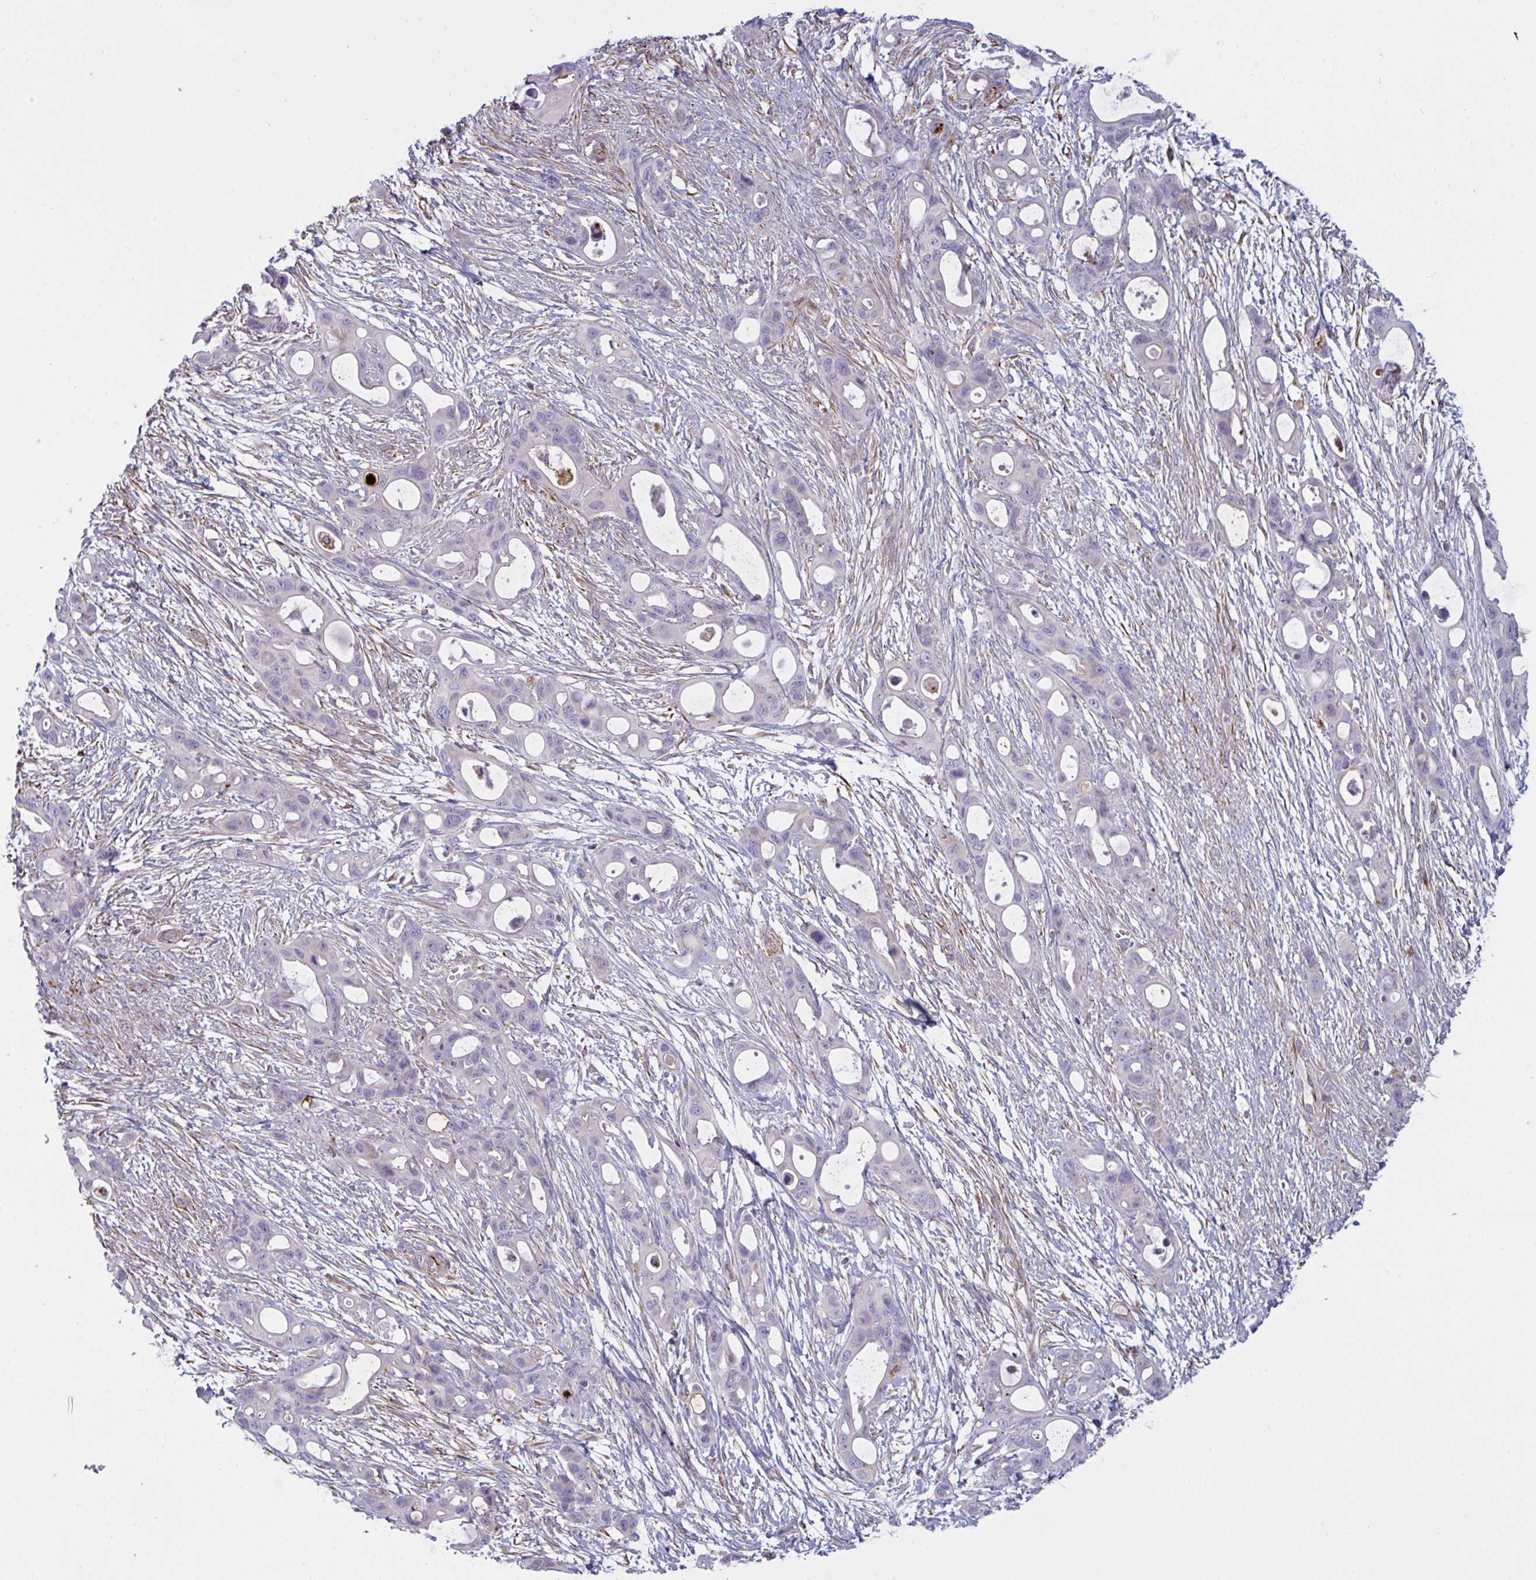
{"staining": {"intensity": "negative", "quantity": "none", "location": "none"}, "tissue": "ovarian cancer", "cell_type": "Tumor cells", "image_type": "cancer", "snomed": [{"axis": "morphology", "description": "Cystadenocarcinoma, mucinous, NOS"}, {"axis": "topography", "description": "Ovary"}], "caption": "This is a photomicrograph of immunohistochemistry staining of ovarian cancer, which shows no expression in tumor cells. (Brightfield microscopy of DAB immunohistochemistry (IHC) at high magnification).", "gene": "DCBLD1", "patient": {"sex": "female", "age": 70}}